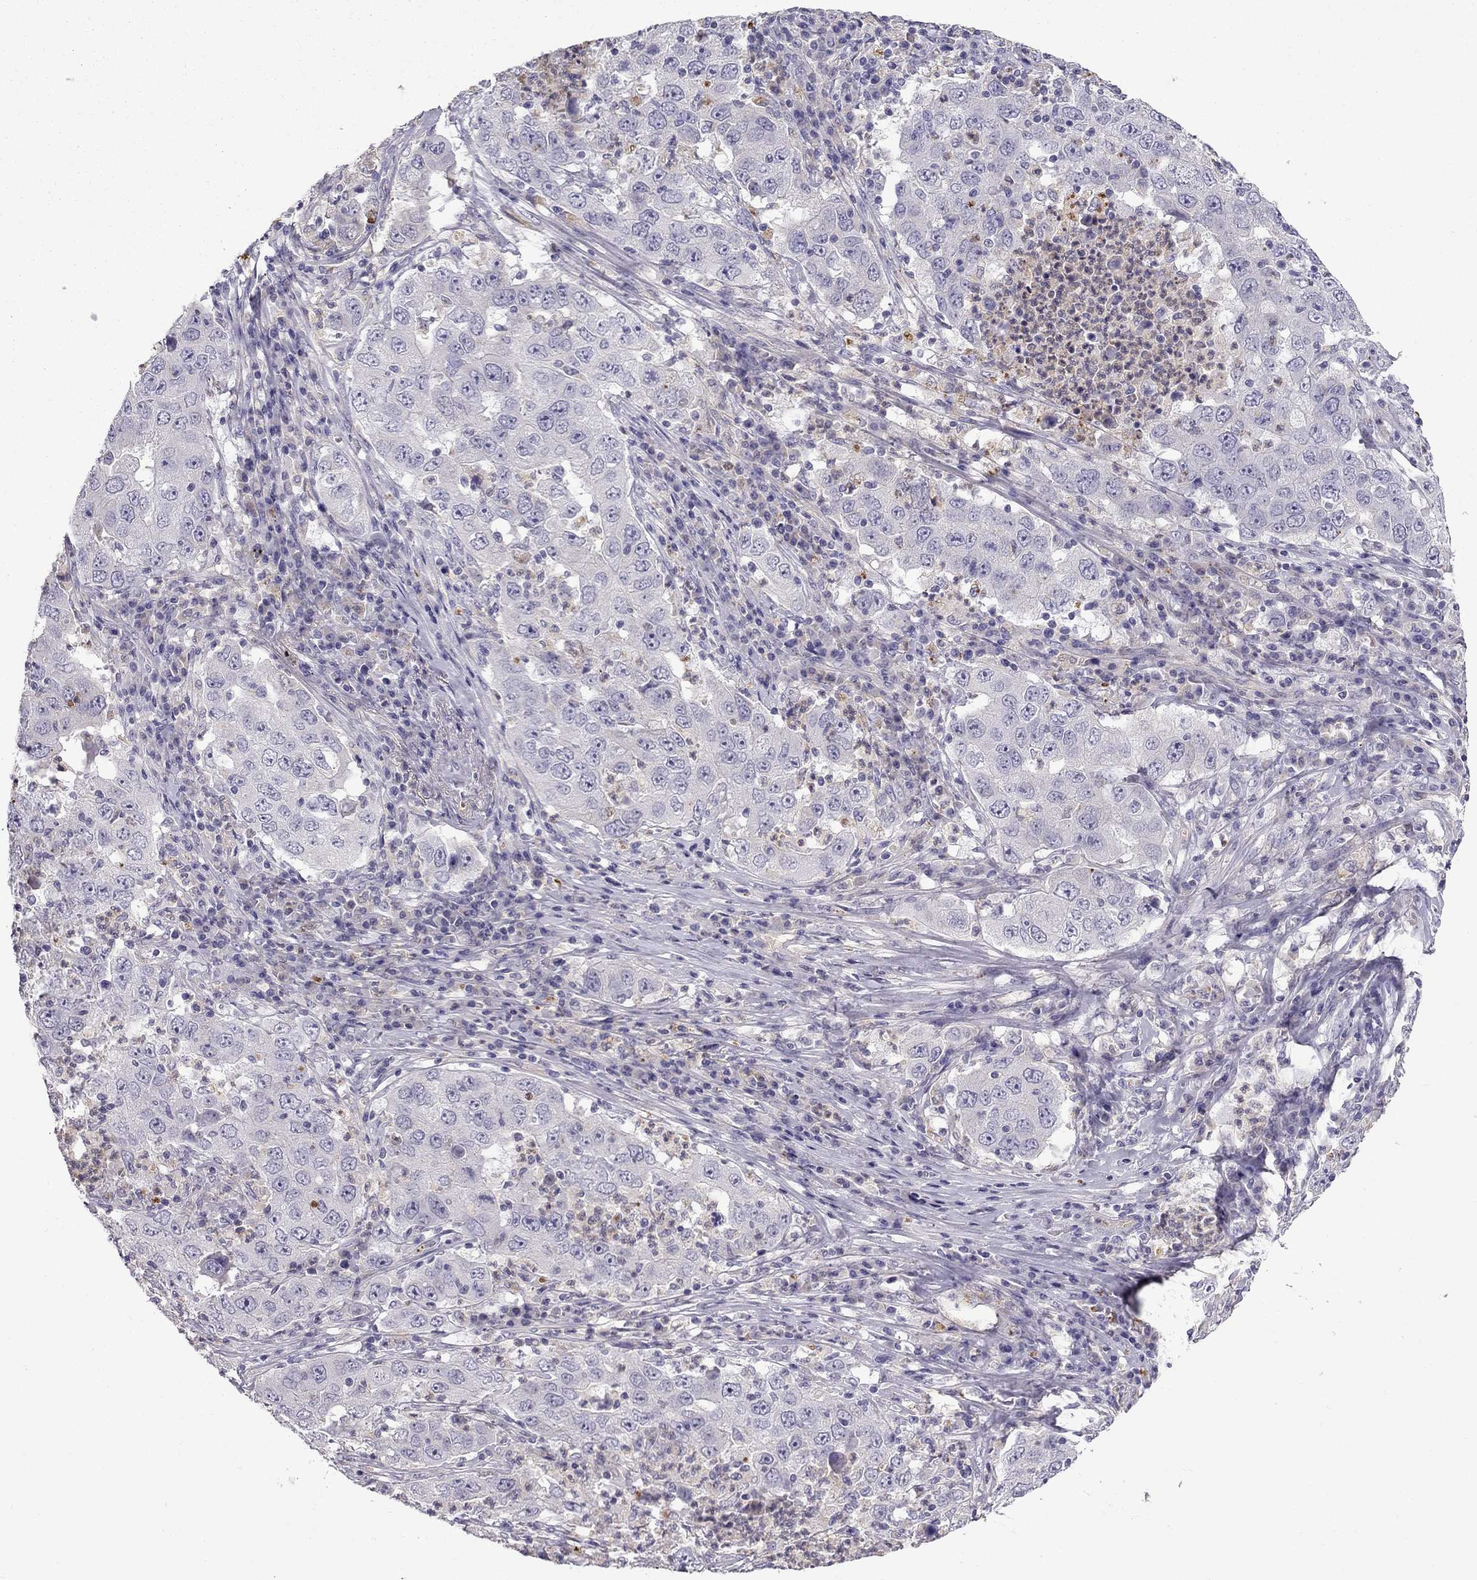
{"staining": {"intensity": "negative", "quantity": "none", "location": "none"}, "tissue": "lung cancer", "cell_type": "Tumor cells", "image_type": "cancer", "snomed": [{"axis": "morphology", "description": "Adenocarcinoma, NOS"}, {"axis": "topography", "description": "Lung"}], "caption": "A photomicrograph of human lung adenocarcinoma is negative for staining in tumor cells. Nuclei are stained in blue.", "gene": "STOML3", "patient": {"sex": "male", "age": 73}}